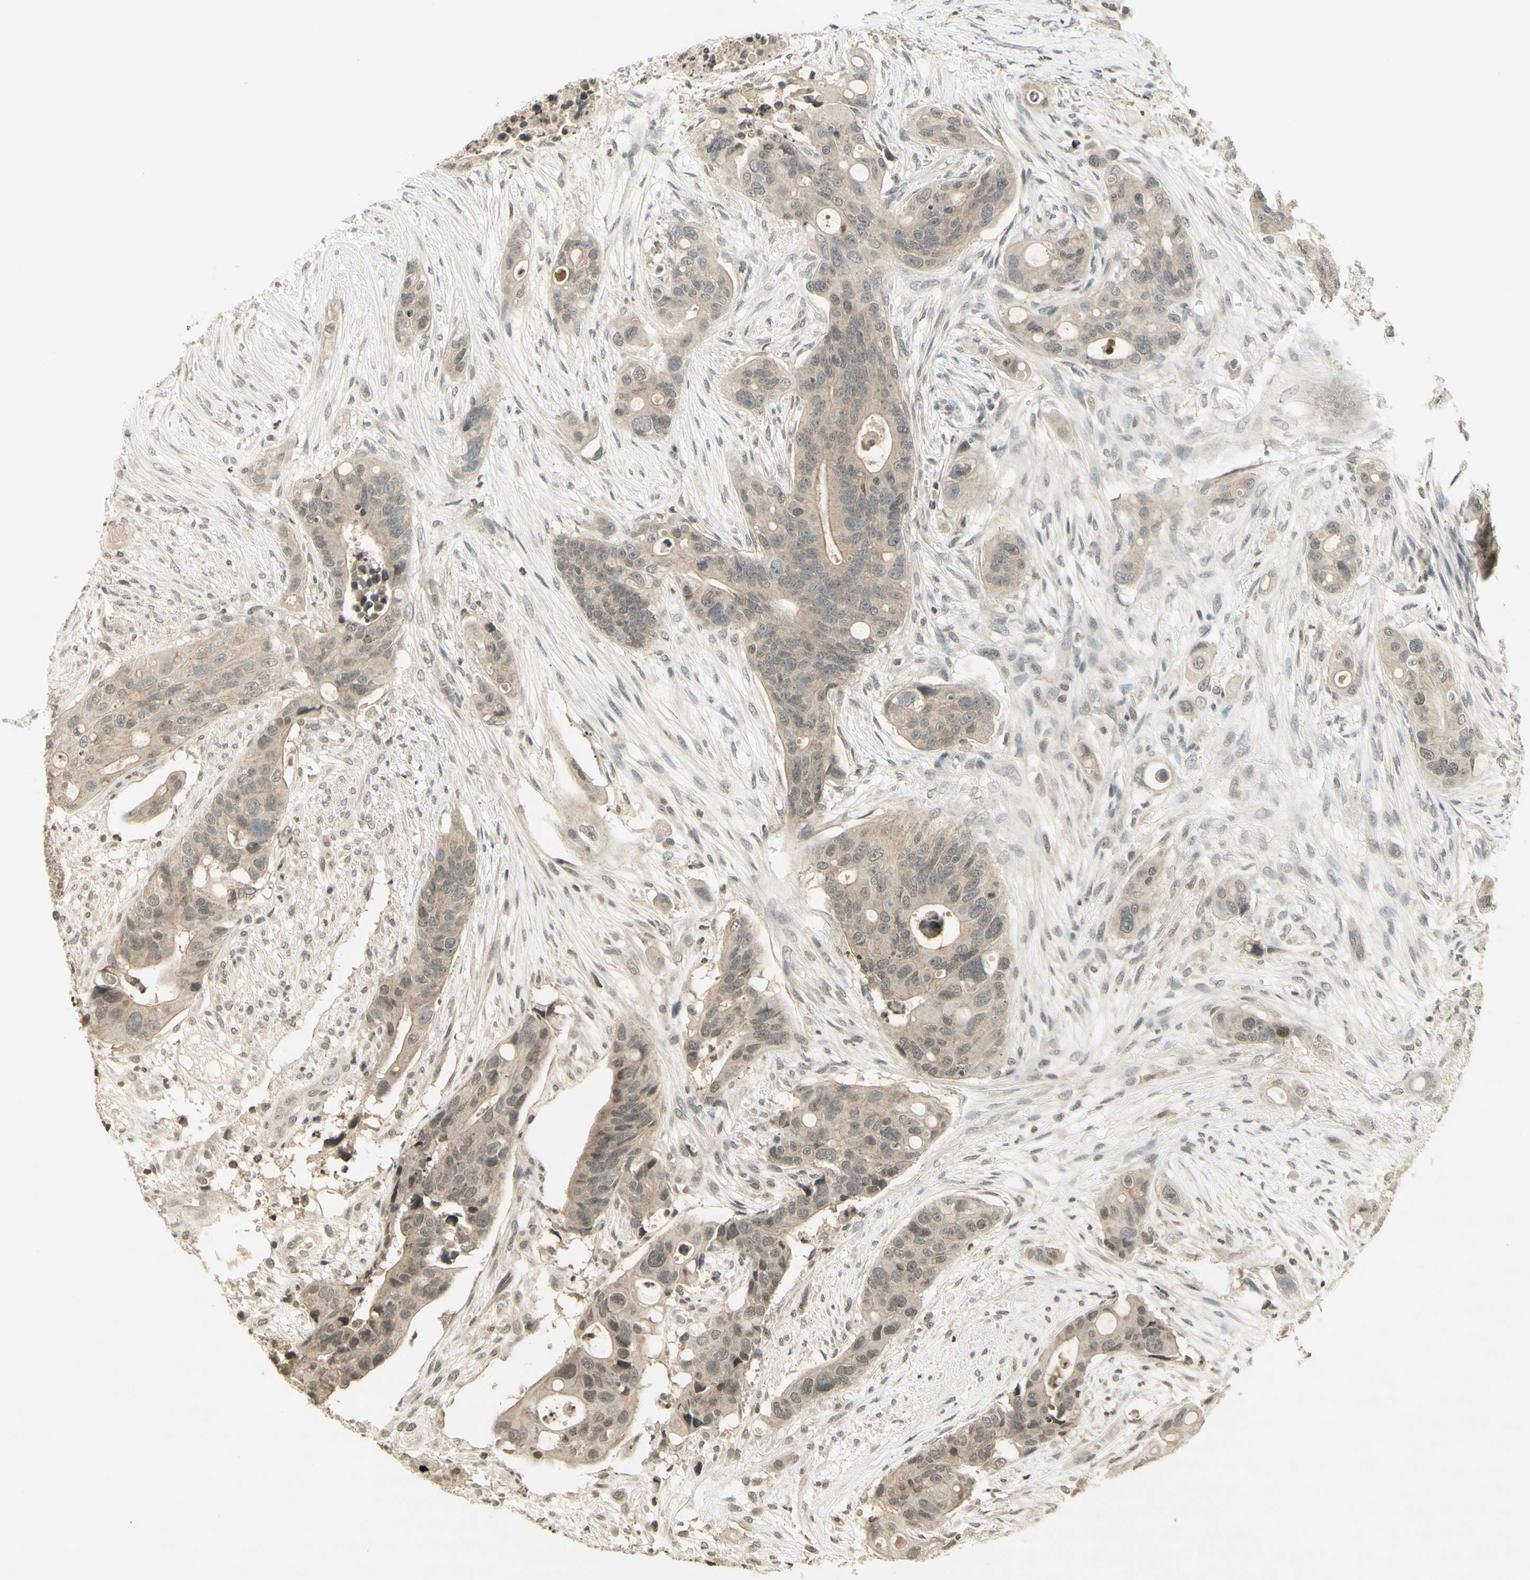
{"staining": {"intensity": "weak", "quantity": ">75%", "location": "cytoplasmic/membranous"}, "tissue": "colorectal cancer", "cell_type": "Tumor cells", "image_type": "cancer", "snomed": [{"axis": "morphology", "description": "Adenocarcinoma, NOS"}, {"axis": "topography", "description": "Colon"}], "caption": "Tumor cells reveal low levels of weak cytoplasmic/membranous staining in approximately >75% of cells in colorectal cancer.", "gene": "GLI1", "patient": {"sex": "female", "age": 57}}